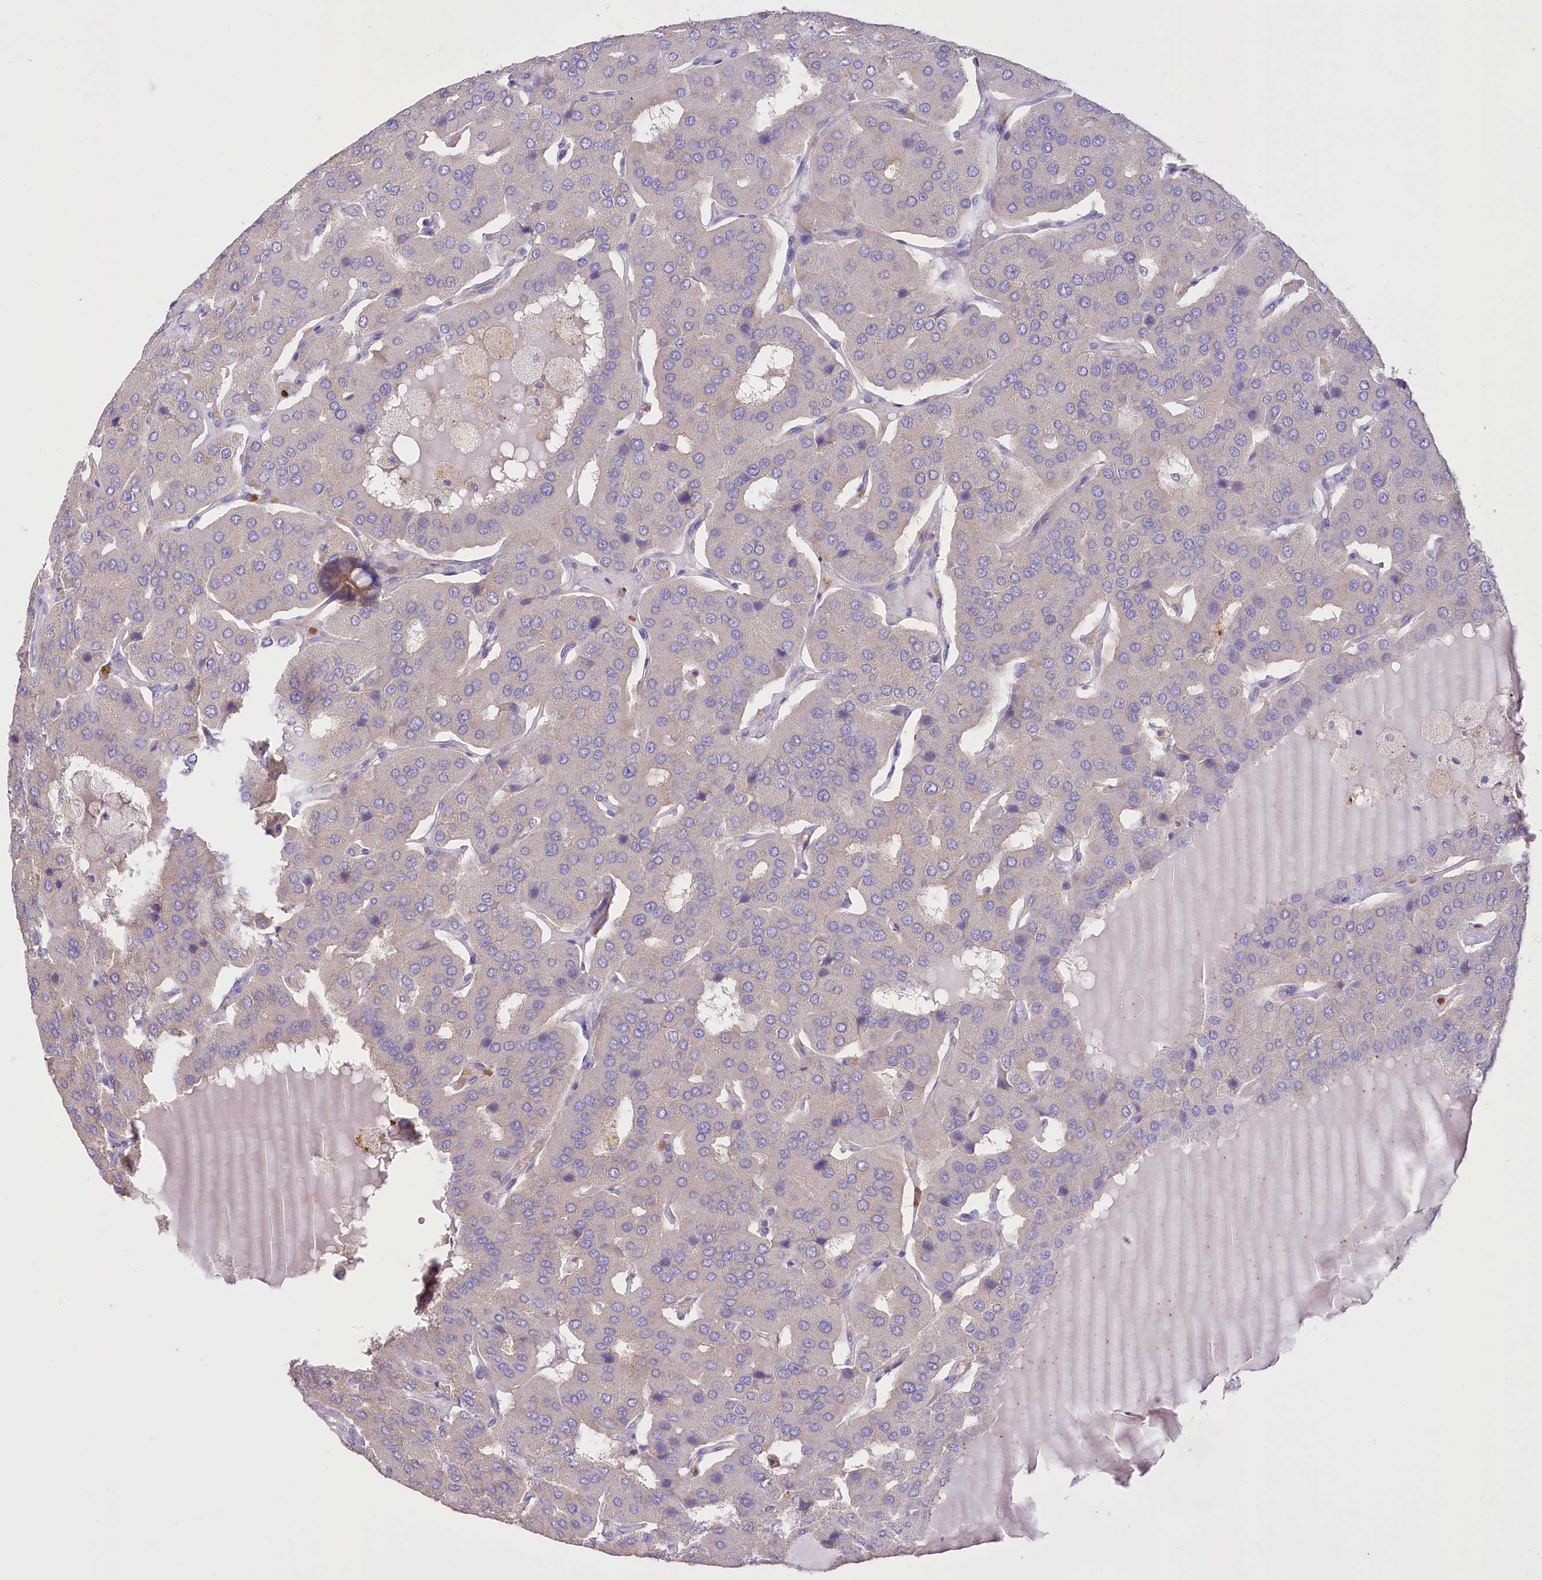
{"staining": {"intensity": "negative", "quantity": "none", "location": "none"}, "tissue": "parathyroid gland", "cell_type": "Glandular cells", "image_type": "normal", "snomed": [{"axis": "morphology", "description": "Normal tissue, NOS"}, {"axis": "morphology", "description": "Adenoma, NOS"}, {"axis": "topography", "description": "Parathyroid gland"}], "caption": "Immunohistochemistry of unremarkable parathyroid gland exhibits no expression in glandular cells.", "gene": "PRSS53", "patient": {"sex": "female", "age": 86}}